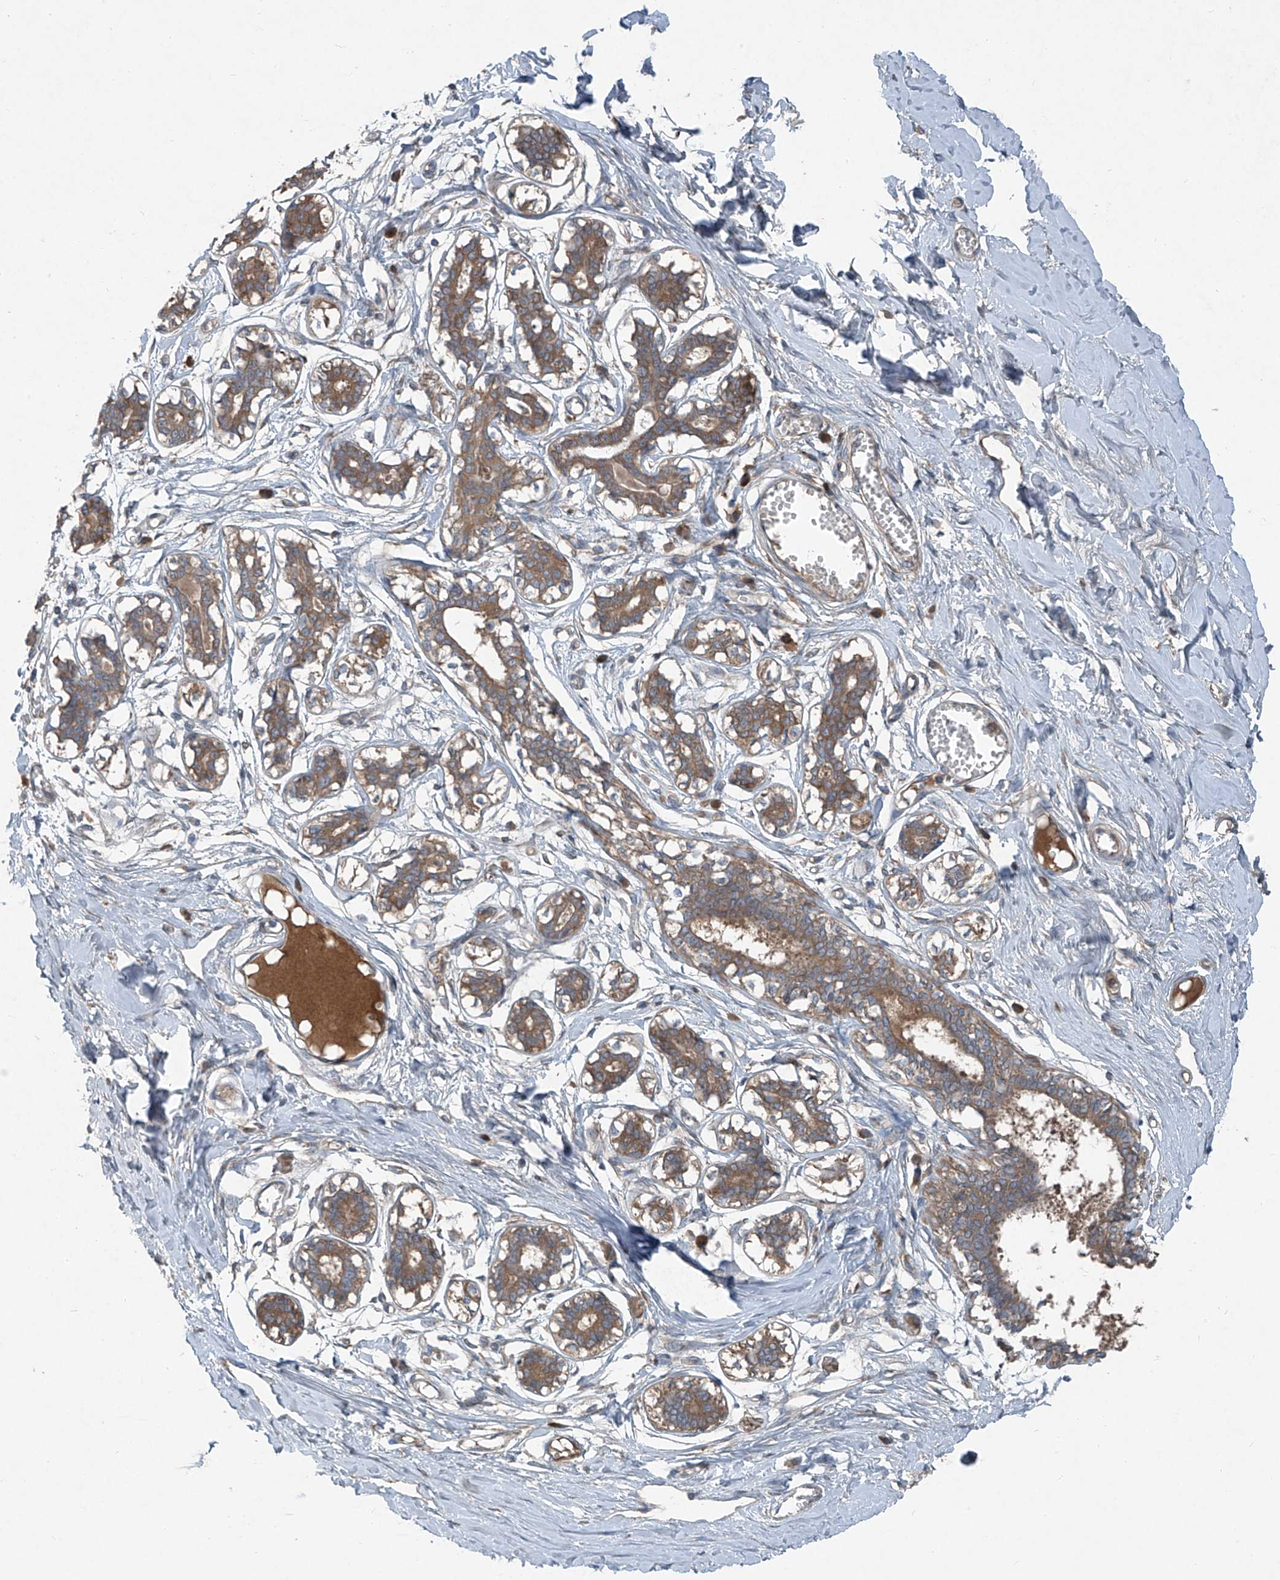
{"staining": {"intensity": "negative", "quantity": "none", "location": "none"}, "tissue": "breast", "cell_type": "Adipocytes", "image_type": "normal", "snomed": [{"axis": "morphology", "description": "Normal tissue, NOS"}, {"axis": "topography", "description": "Breast"}], "caption": "High power microscopy histopathology image of an IHC image of benign breast, revealing no significant positivity in adipocytes.", "gene": "FOXRED2", "patient": {"sex": "female", "age": 27}}